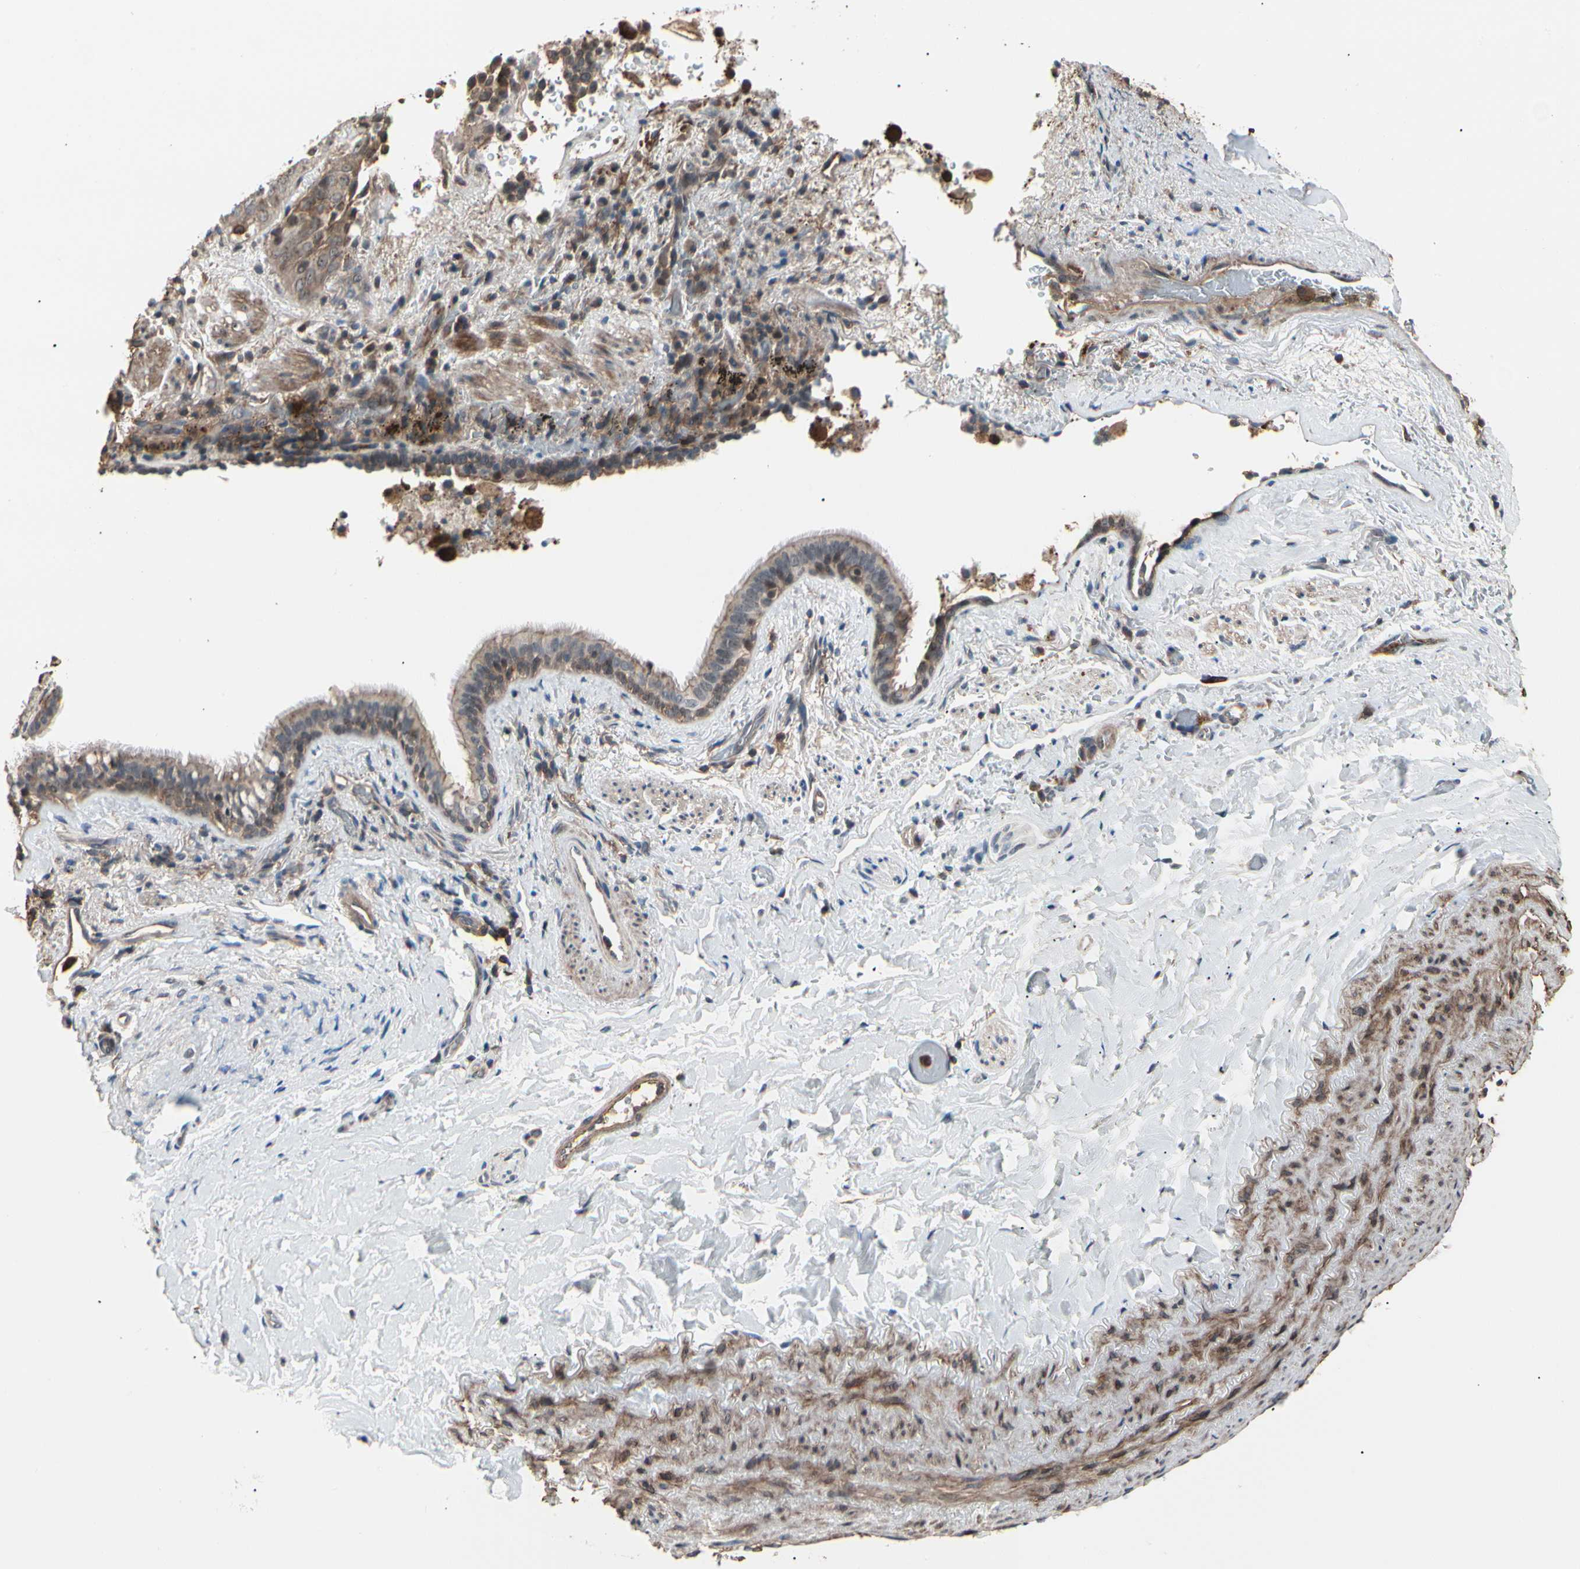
{"staining": {"intensity": "weak", "quantity": ">75%", "location": "cytoplasmic/membranous"}, "tissue": "lung cancer", "cell_type": "Tumor cells", "image_type": "cancer", "snomed": [{"axis": "morphology", "description": "Squamous cell carcinoma, NOS"}, {"axis": "topography", "description": "Lung"}], "caption": "Protein positivity by immunohistochemistry exhibits weak cytoplasmic/membranous staining in approximately >75% of tumor cells in squamous cell carcinoma (lung).", "gene": "MAPK13", "patient": {"sex": "male", "age": 54}}